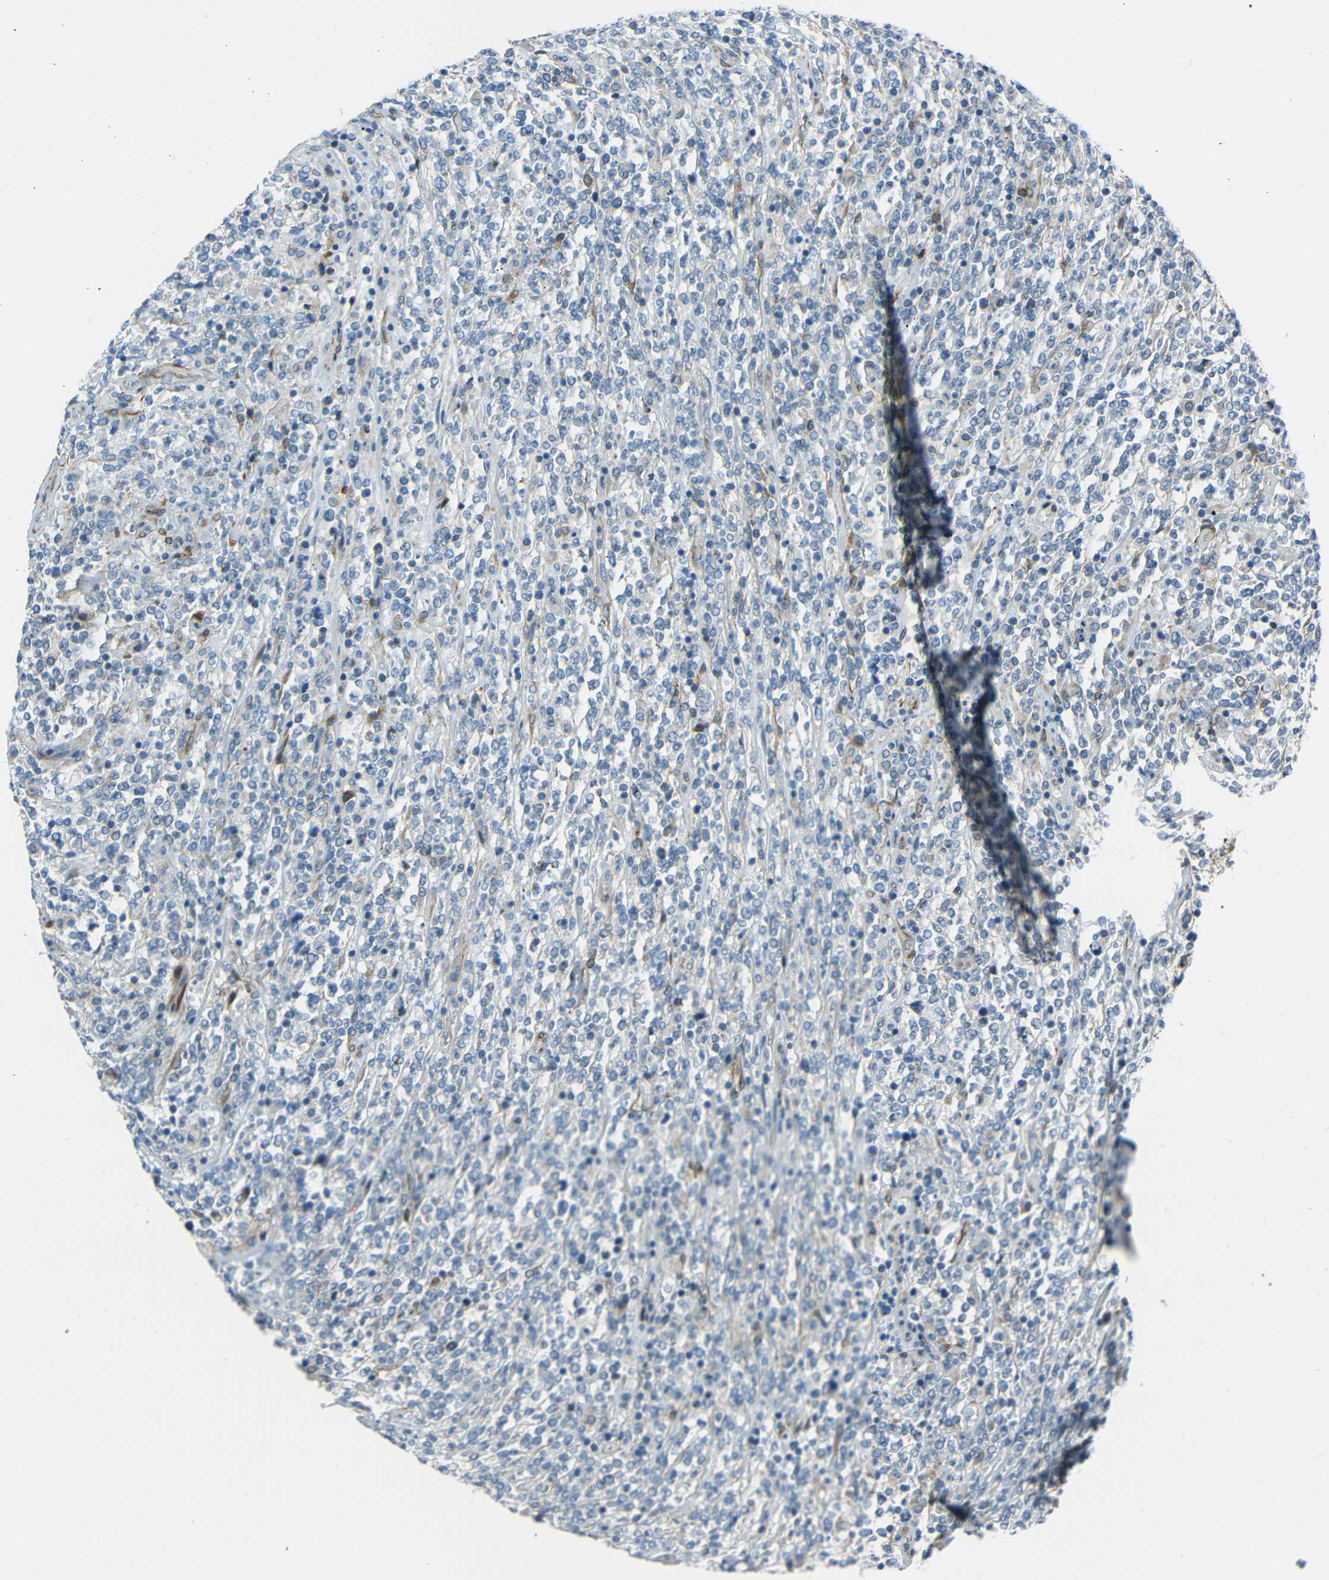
{"staining": {"intensity": "negative", "quantity": "none", "location": "none"}, "tissue": "lymphoma", "cell_type": "Tumor cells", "image_type": "cancer", "snomed": [{"axis": "morphology", "description": "Malignant lymphoma, non-Hodgkin's type, High grade"}, {"axis": "topography", "description": "Soft tissue"}], "caption": "An IHC histopathology image of lymphoma is shown. There is no staining in tumor cells of lymphoma.", "gene": "DCLK1", "patient": {"sex": "male", "age": 18}}